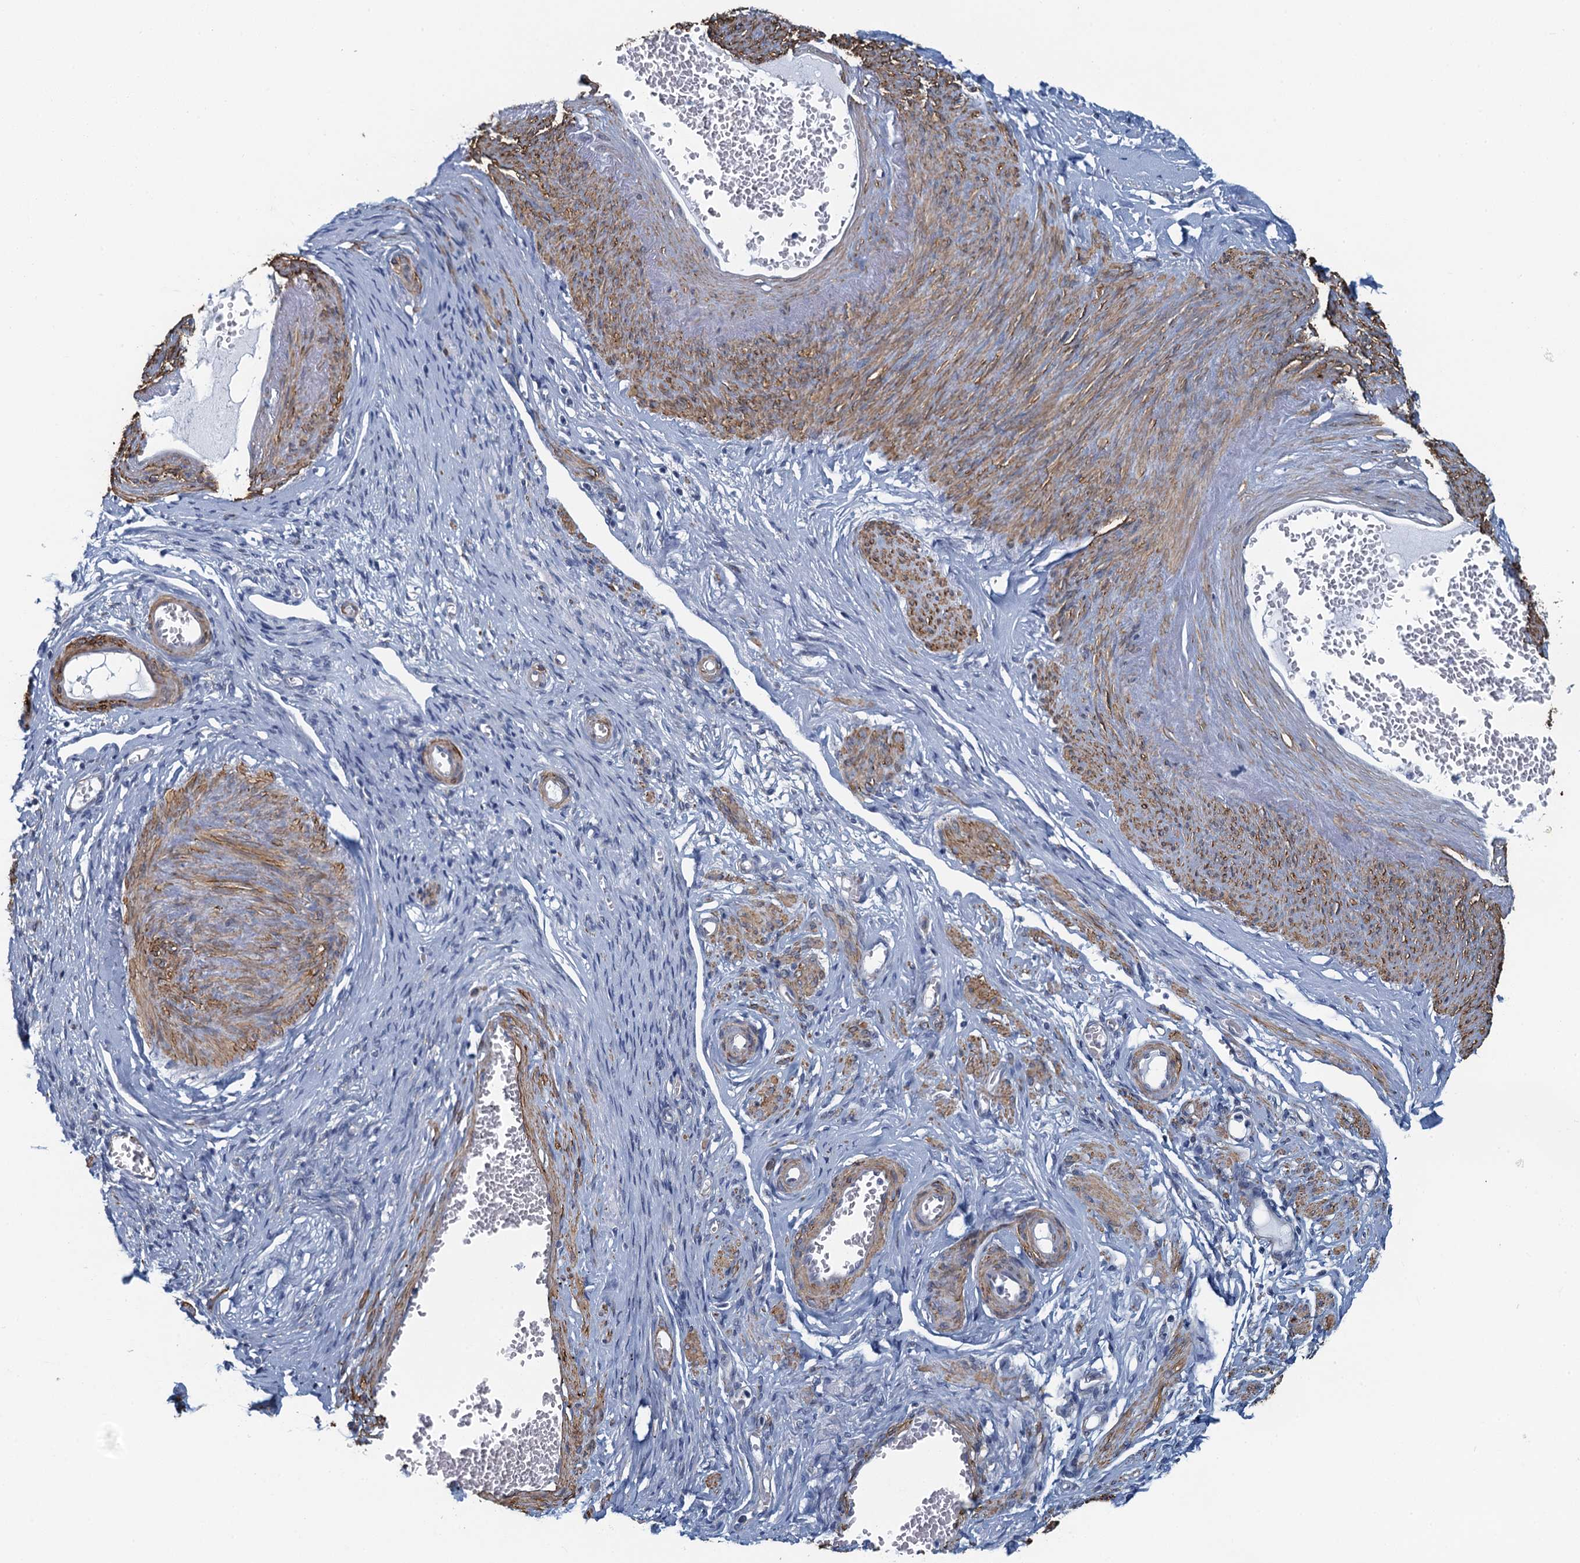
{"staining": {"intensity": "negative", "quantity": "none", "location": "none"}, "tissue": "adipose tissue", "cell_type": "Adipocytes", "image_type": "normal", "snomed": [{"axis": "morphology", "description": "Normal tissue, NOS"}, {"axis": "topography", "description": "Vascular tissue"}, {"axis": "topography", "description": "Fallopian tube"}, {"axis": "topography", "description": "Ovary"}], "caption": "Immunohistochemistry of benign adipose tissue shows no positivity in adipocytes. Nuclei are stained in blue.", "gene": "ALG2", "patient": {"sex": "female", "age": 67}}